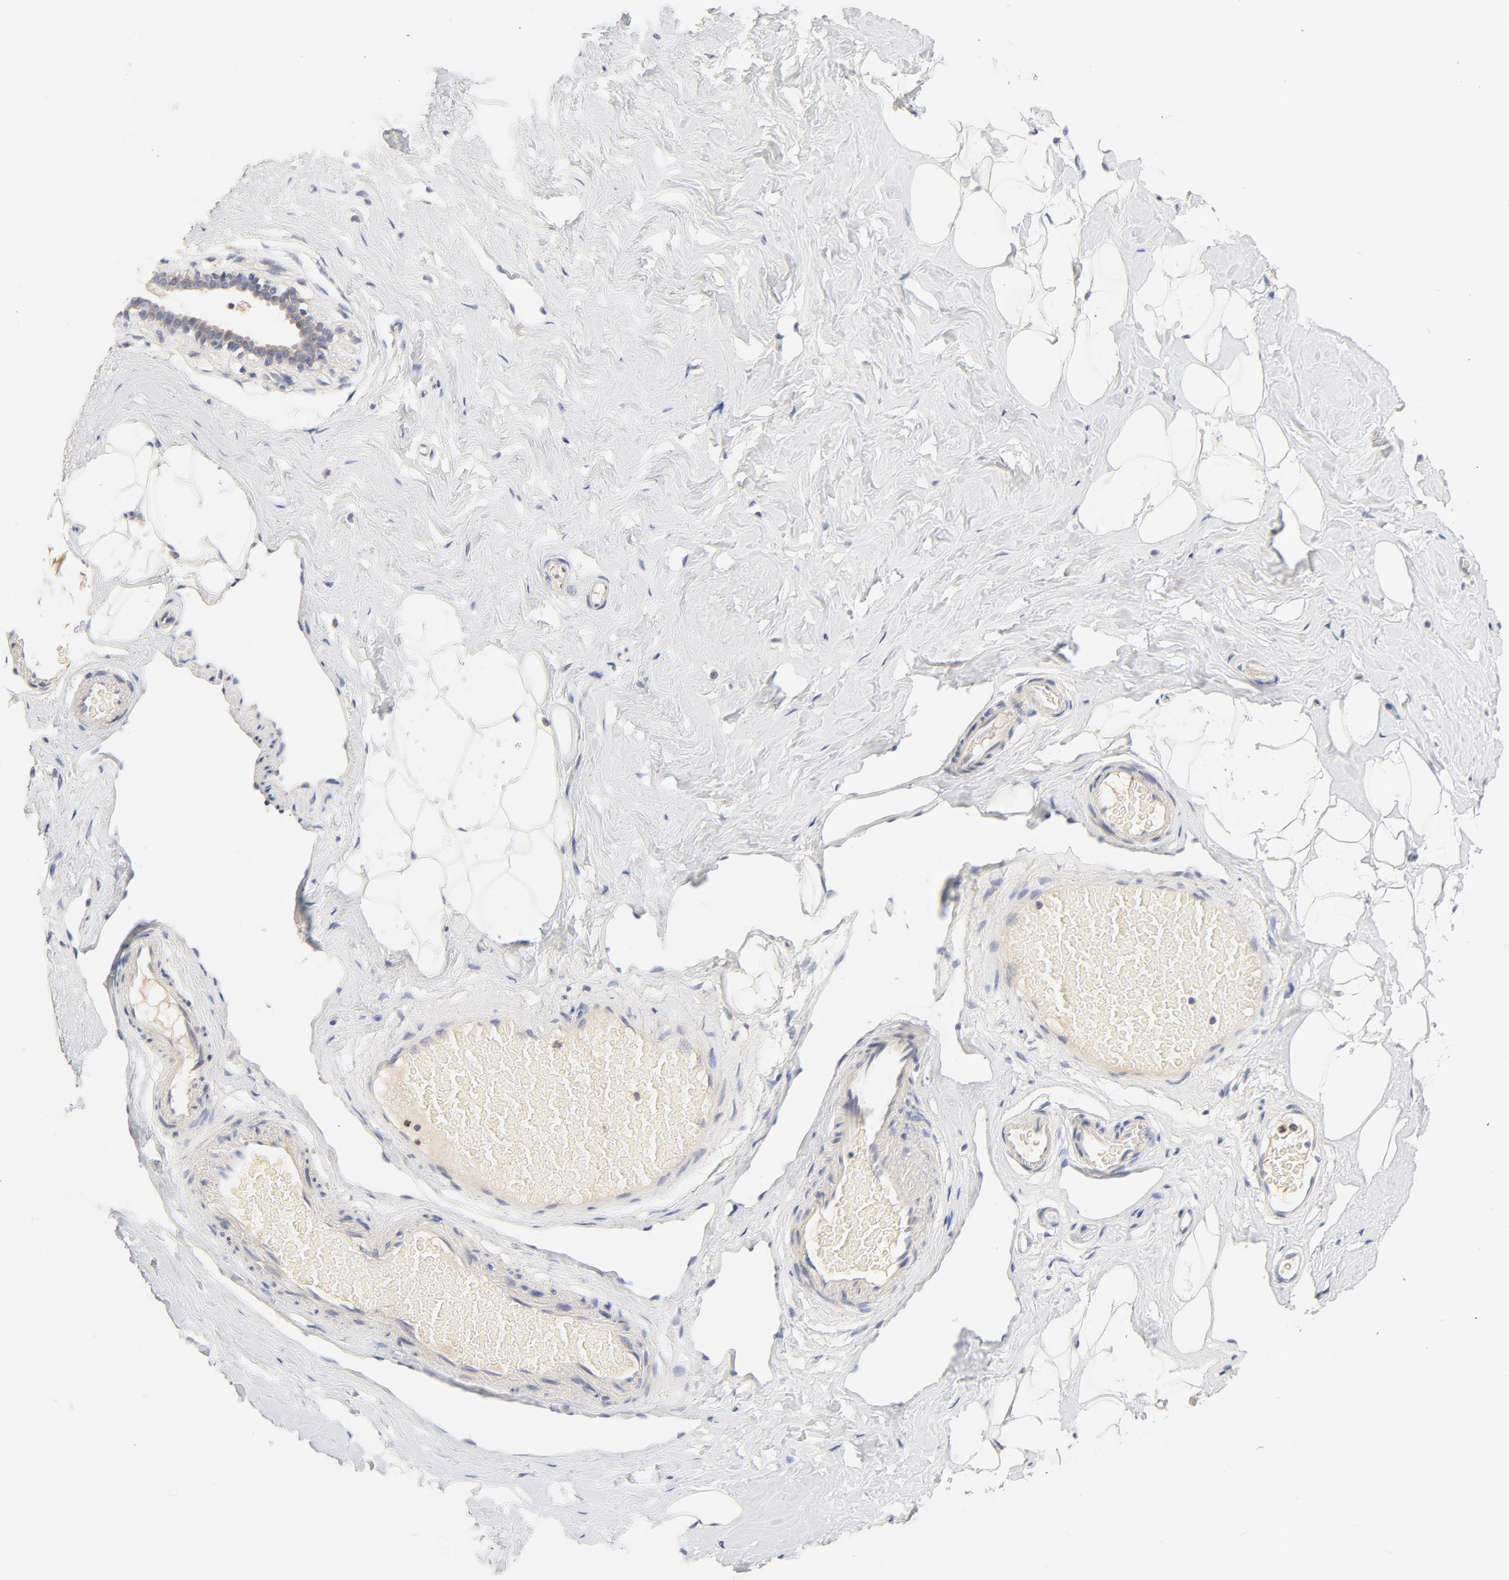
{"staining": {"intensity": "negative", "quantity": "none", "location": "none"}, "tissue": "breast", "cell_type": "Adipocytes", "image_type": "normal", "snomed": [{"axis": "morphology", "description": "Normal tissue, NOS"}, {"axis": "topography", "description": "Breast"}, {"axis": "topography", "description": "Soft tissue"}], "caption": "Adipocytes show no significant protein staining in benign breast. (Immunohistochemistry (ihc), brightfield microscopy, high magnification).", "gene": "MTERF2", "patient": {"sex": "female", "age": 75}}